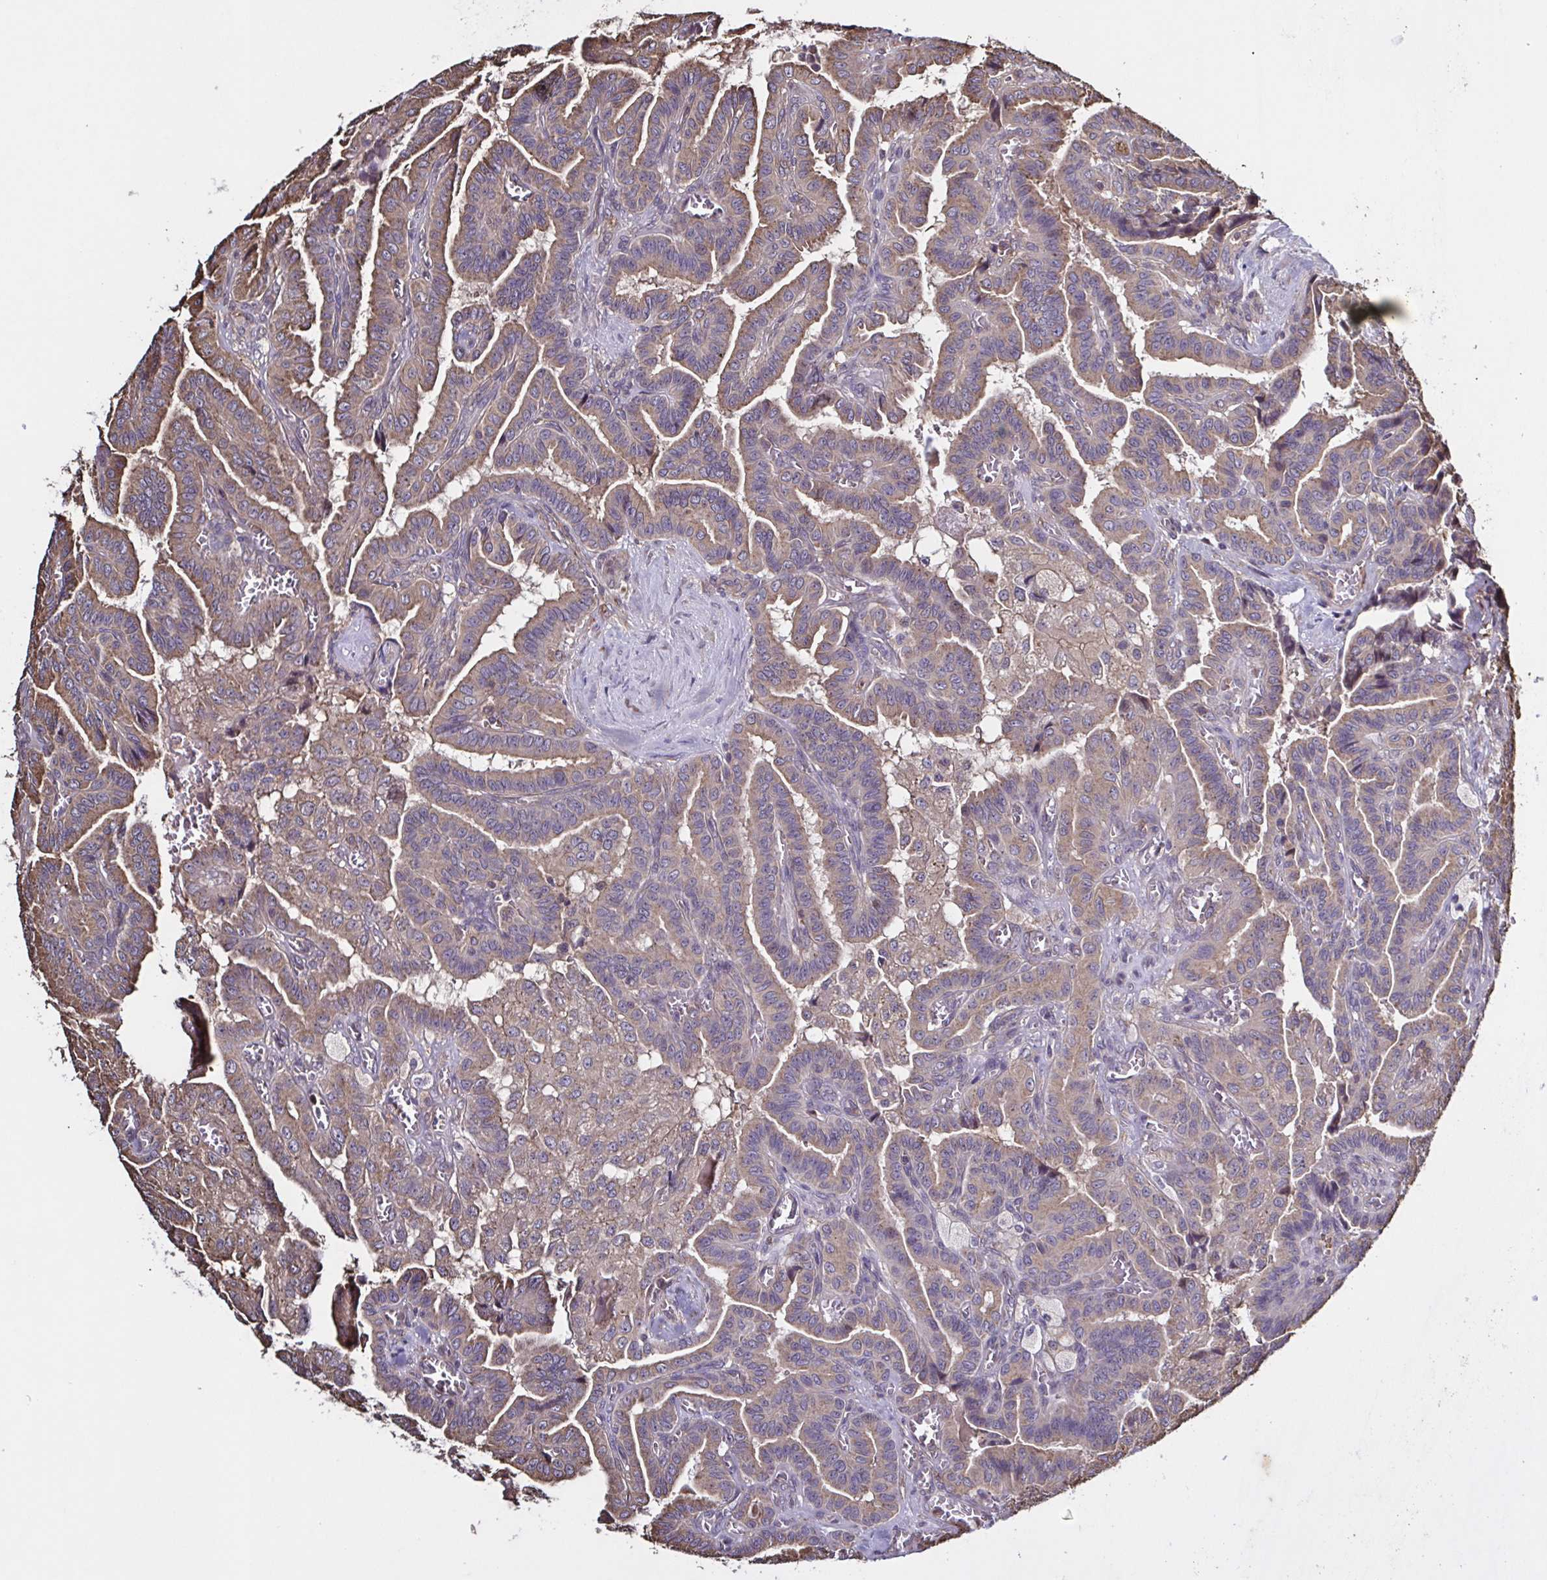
{"staining": {"intensity": "weak", "quantity": "25%-75%", "location": "cytoplasmic/membranous"}, "tissue": "thyroid cancer", "cell_type": "Tumor cells", "image_type": "cancer", "snomed": [{"axis": "morphology", "description": "Papillary adenocarcinoma, NOS"}, {"axis": "morphology", "description": "Papillary adenoma metastatic"}, {"axis": "topography", "description": "Thyroid gland"}], "caption": "A photomicrograph of thyroid cancer stained for a protein reveals weak cytoplasmic/membranous brown staining in tumor cells.", "gene": "ZNF200", "patient": {"sex": "male", "age": 87}}